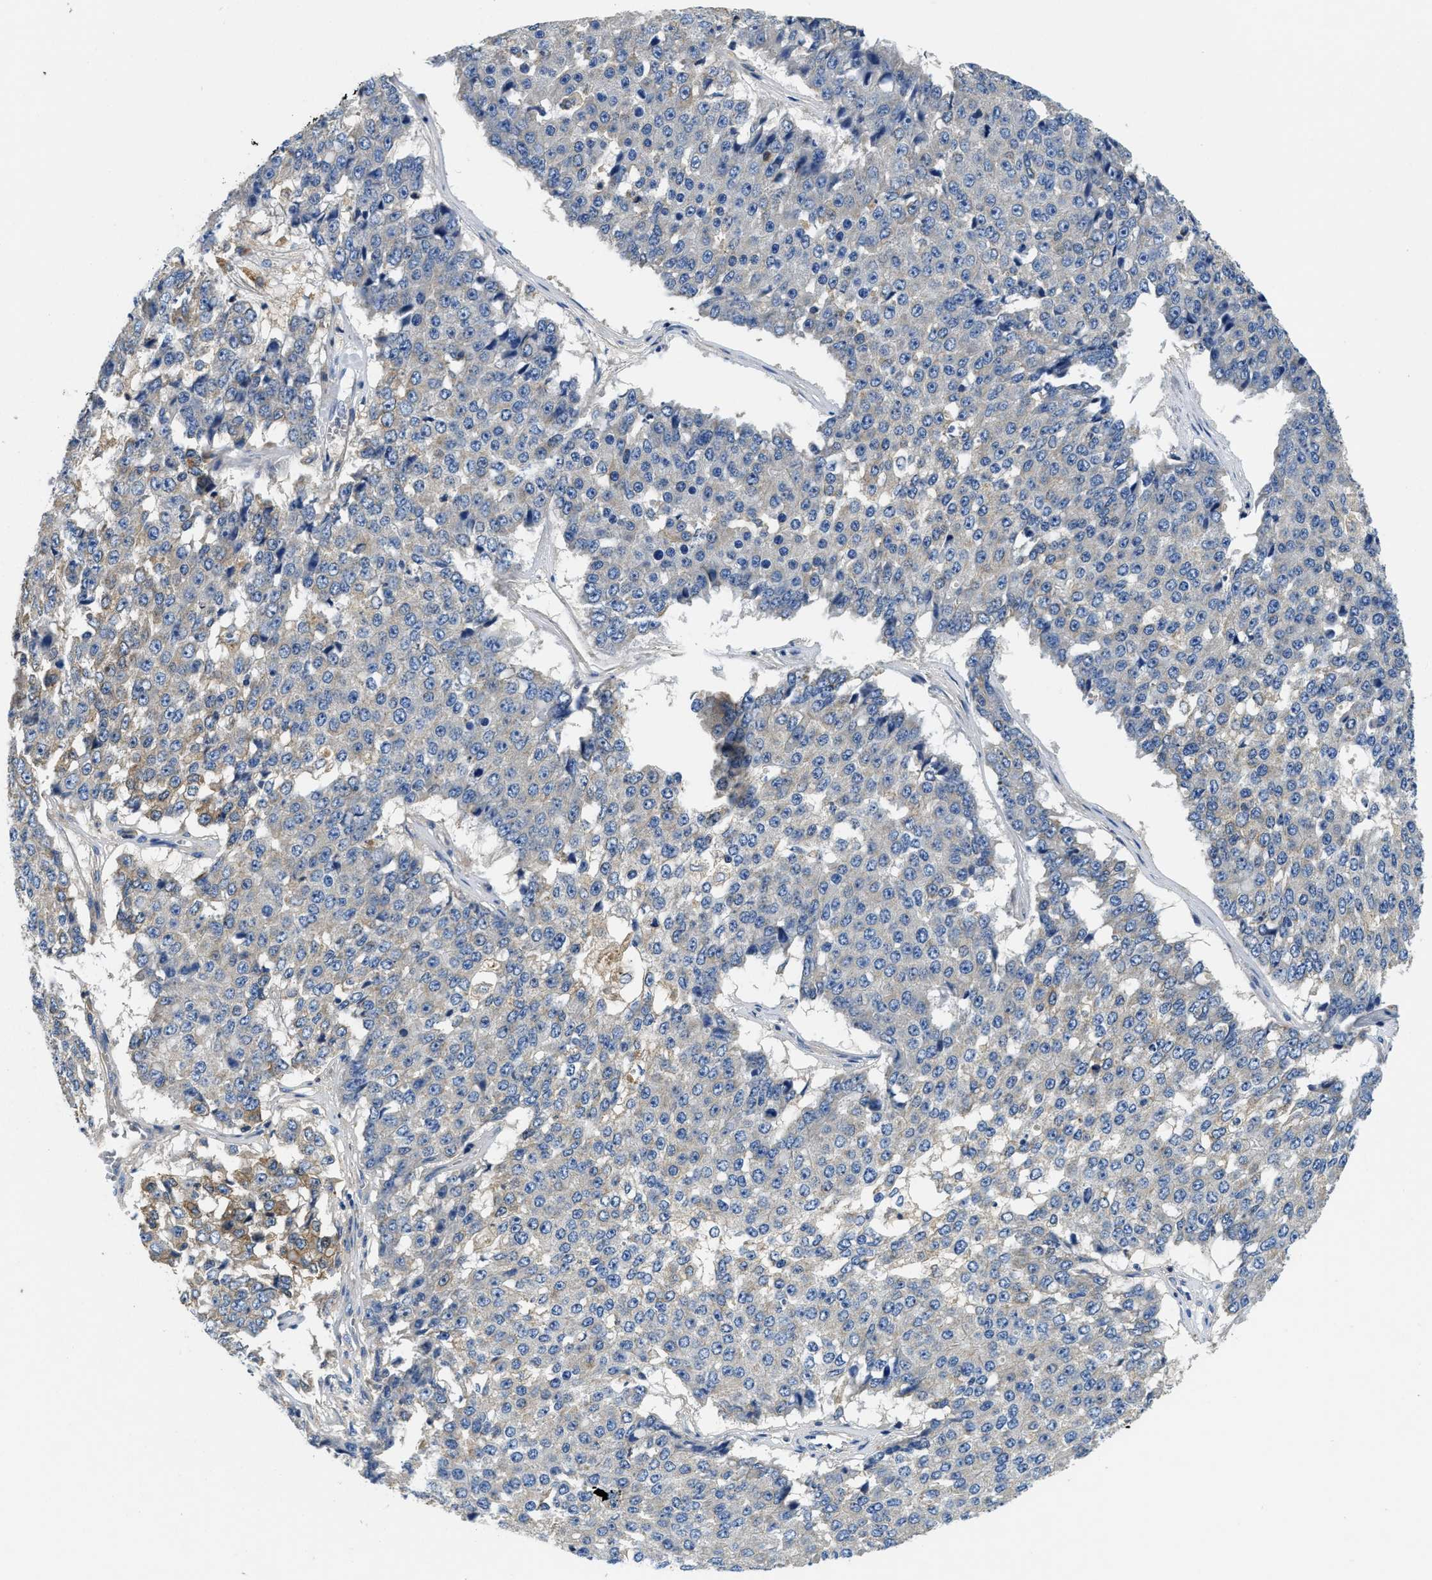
{"staining": {"intensity": "negative", "quantity": "none", "location": "none"}, "tissue": "pancreatic cancer", "cell_type": "Tumor cells", "image_type": "cancer", "snomed": [{"axis": "morphology", "description": "Adenocarcinoma, NOS"}, {"axis": "topography", "description": "Pancreas"}], "caption": "Human adenocarcinoma (pancreatic) stained for a protein using IHC displays no positivity in tumor cells.", "gene": "STAT2", "patient": {"sex": "male", "age": 50}}